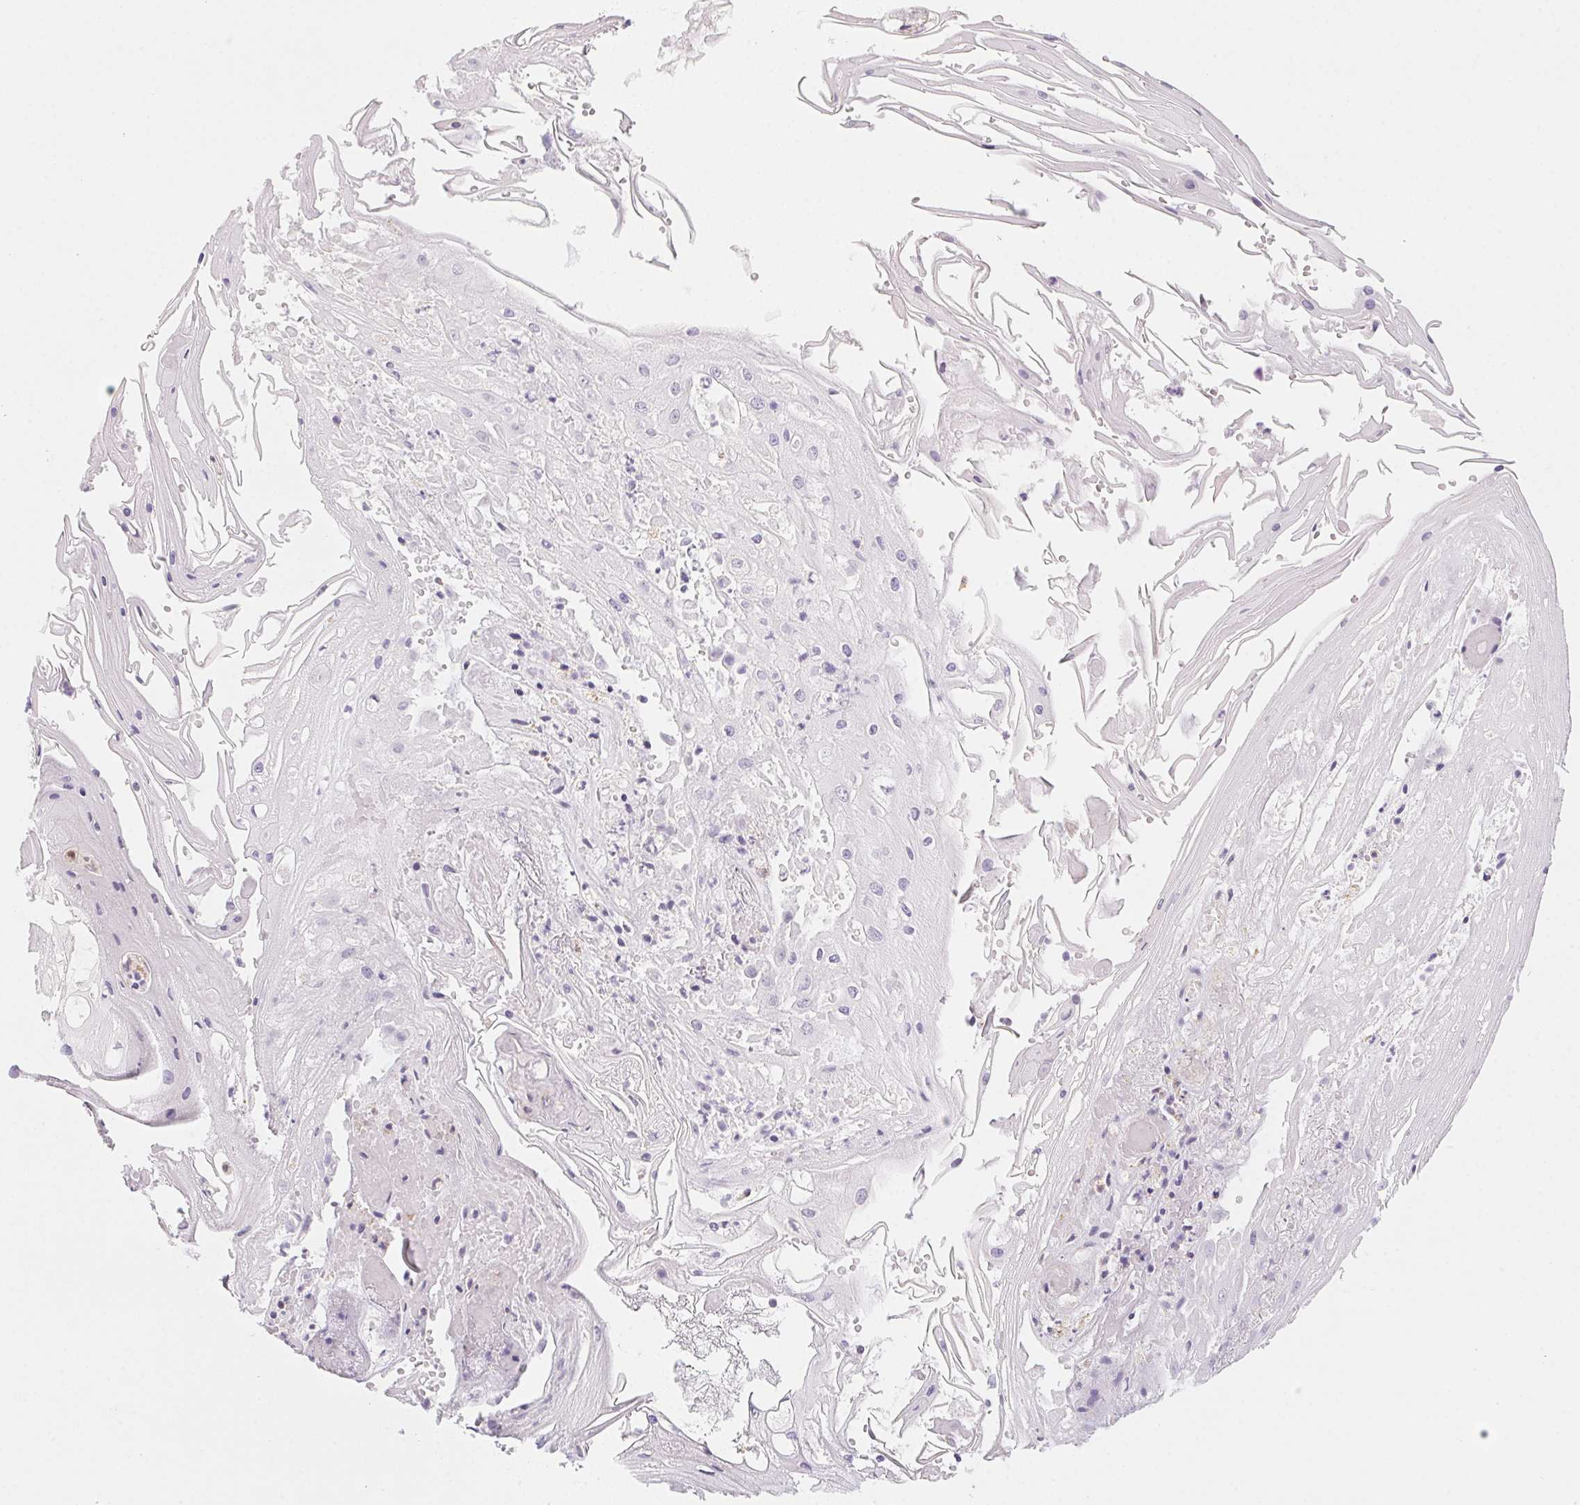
{"staining": {"intensity": "negative", "quantity": "none", "location": "none"}, "tissue": "skin cancer", "cell_type": "Tumor cells", "image_type": "cancer", "snomed": [{"axis": "morphology", "description": "Squamous cell carcinoma, NOS"}, {"axis": "topography", "description": "Skin"}], "caption": "Immunohistochemistry image of neoplastic tissue: skin cancer (squamous cell carcinoma) stained with DAB (3,3'-diaminobenzidine) exhibits no significant protein staining in tumor cells. (Stains: DAB (3,3'-diaminobenzidine) immunohistochemistry with hematoxylin counter stain, Microscopy: brightfield microscopy at high magnification).", "gene": "PRPH", "patient": {"sex": "male", "age": 70}}